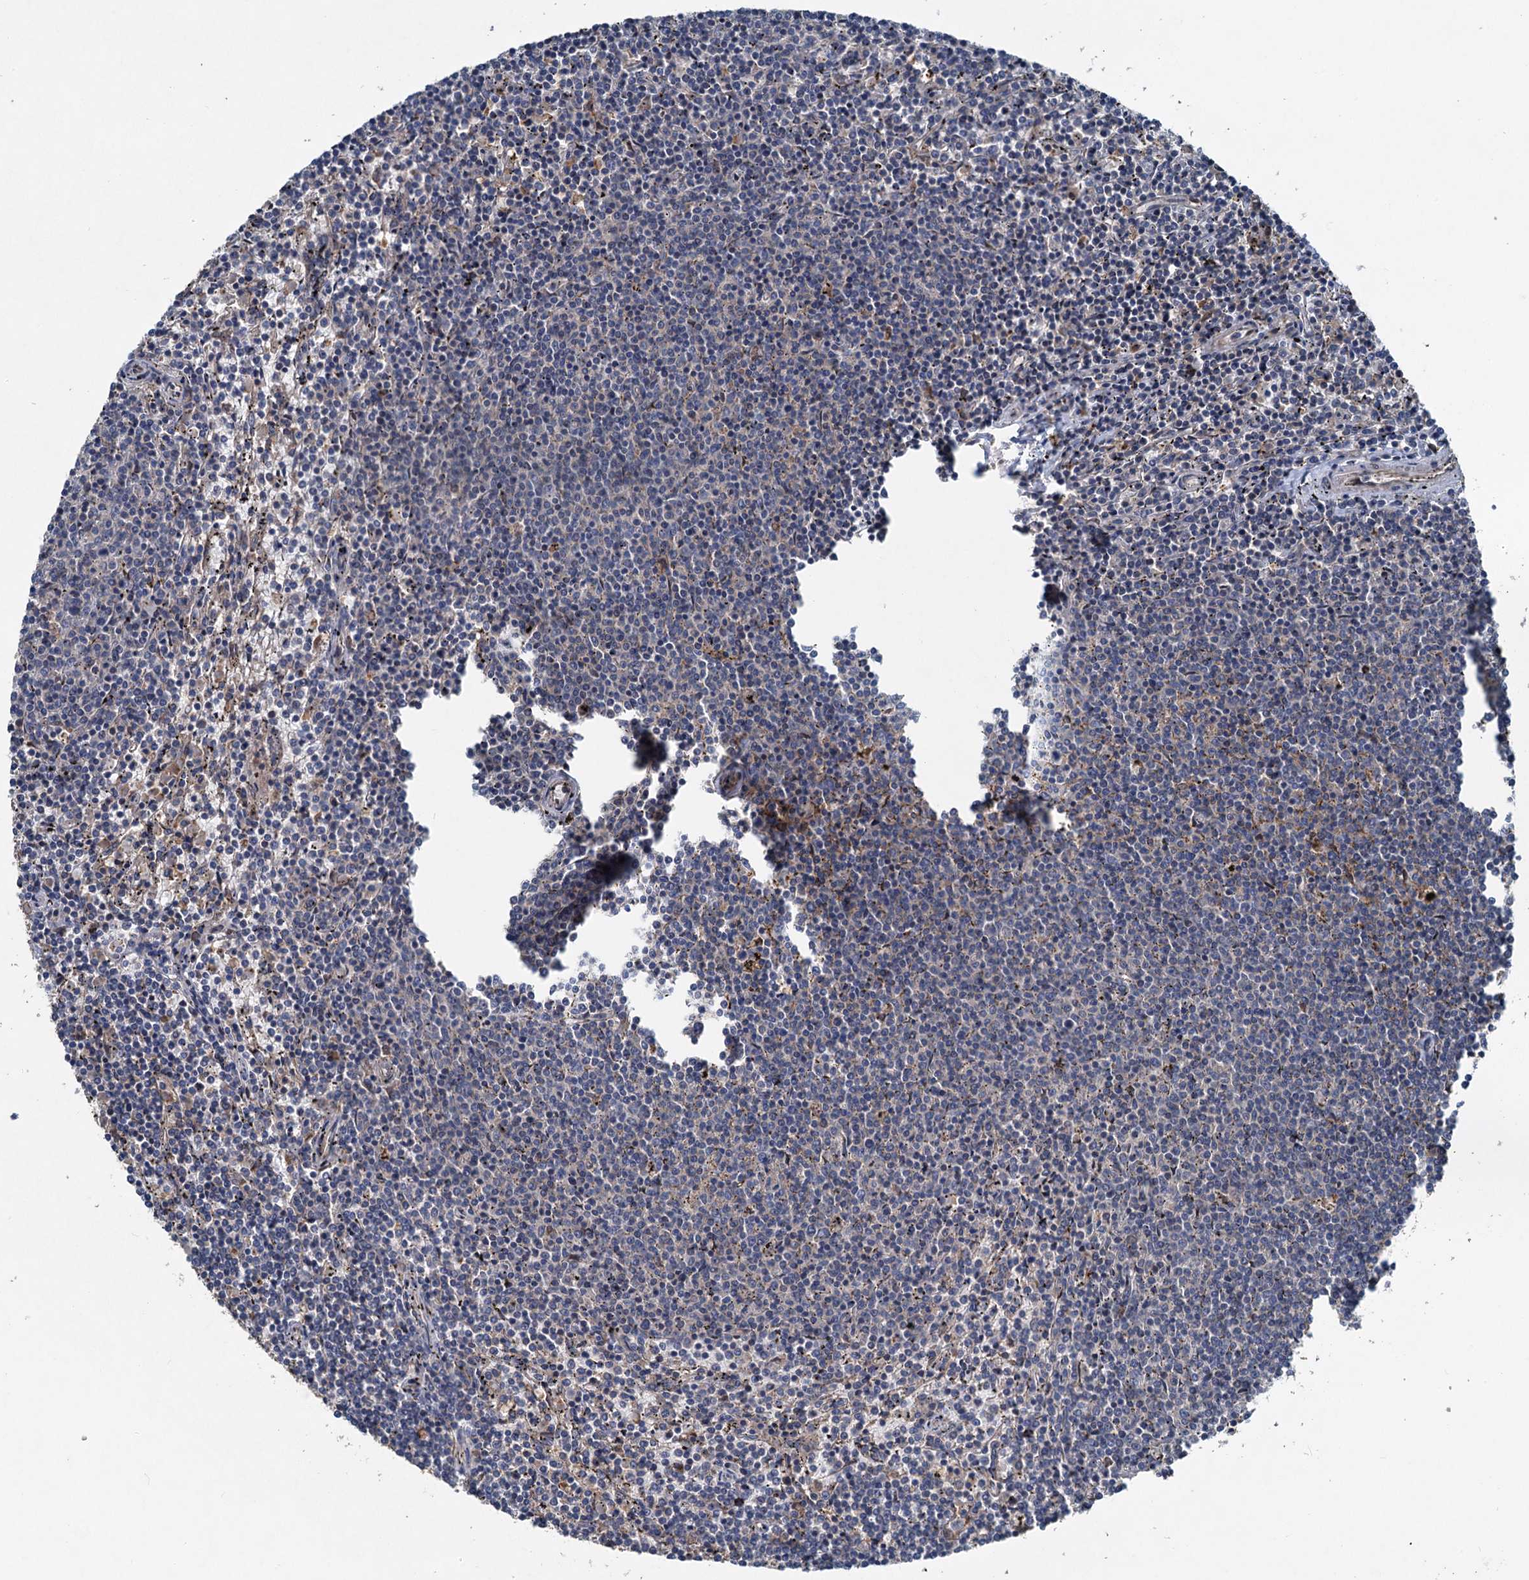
{"staining": {"intensity": "negative", "quantity": "none", "location": "none"}, "tissue": "lymphoma", "cell_type": "Tumor cells", "image_type": "cancer", "snomed": [{"axis": "morphology", "description": "Malignant lymphoma, non-Hodgkin's type, Low grade"}, {"axis": "topography", "description": "Spleen"}], "caption": "Lymphoma was stained to show a protein in brown. There is no significant staining in tumor cells.", "gene": "TAPBPL", "patient": {"sex": "female", "age": 50}}